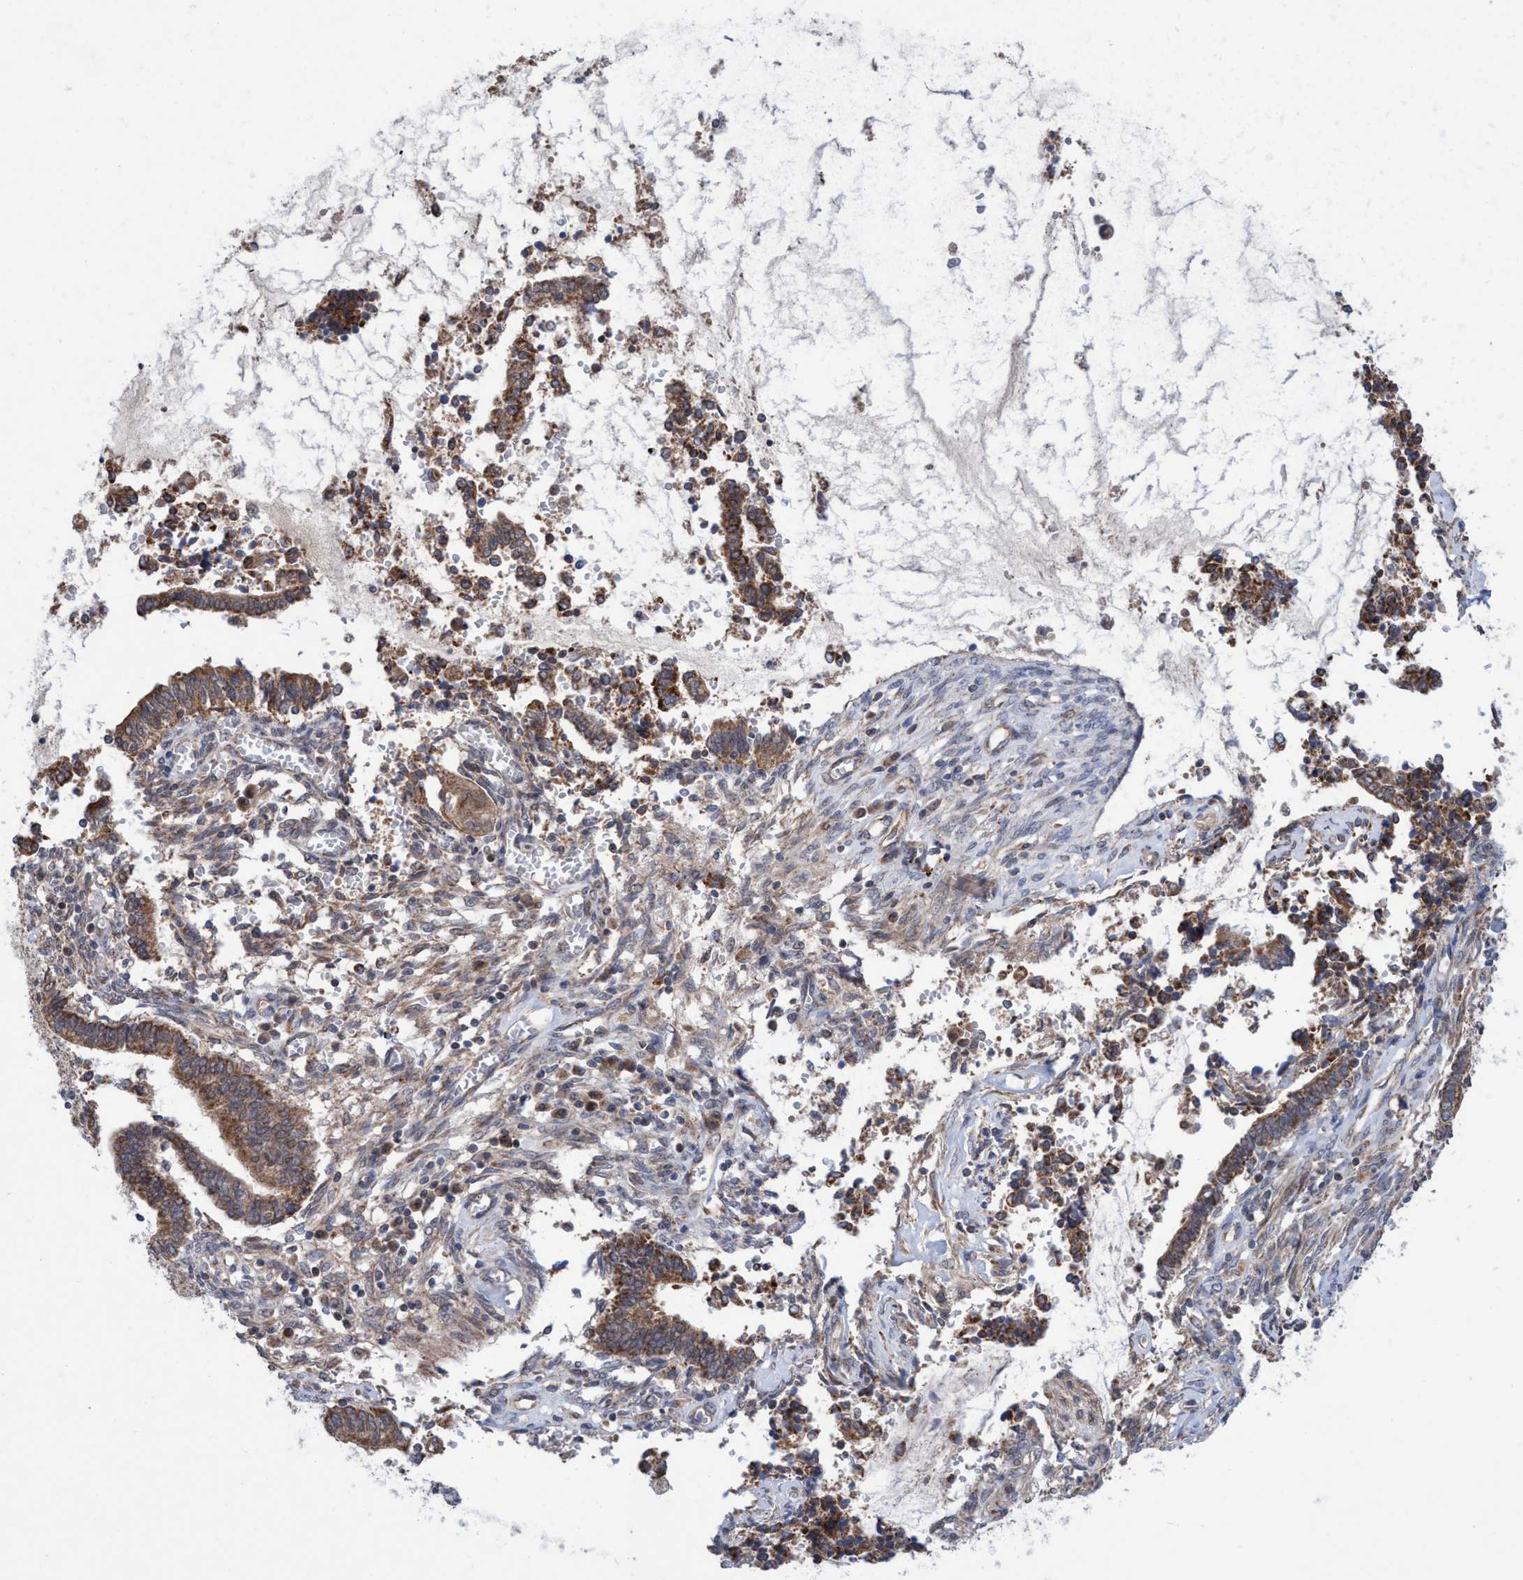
{"staining": {"intensity": "moderate", "quantity": ">75%", "location": "cytoplasmic/membranous"}, "tissue": "cervical cancer", "cell_type": "Tumor cells", "image_type": "cancer", "snomed": [{"axis": "morphology", "description": "Adenocarcinoma, NOS"}, {"axis": "topography", "description": "Cervix"}], "caption": "Protein staining of adenocarcinoma (cervical) tissue displays moderate cytoplasmic/membranous positivity in about >75% of tumor cells.", "gene": "P2RY14", "patient": {"sex": "female", "age": 44}}